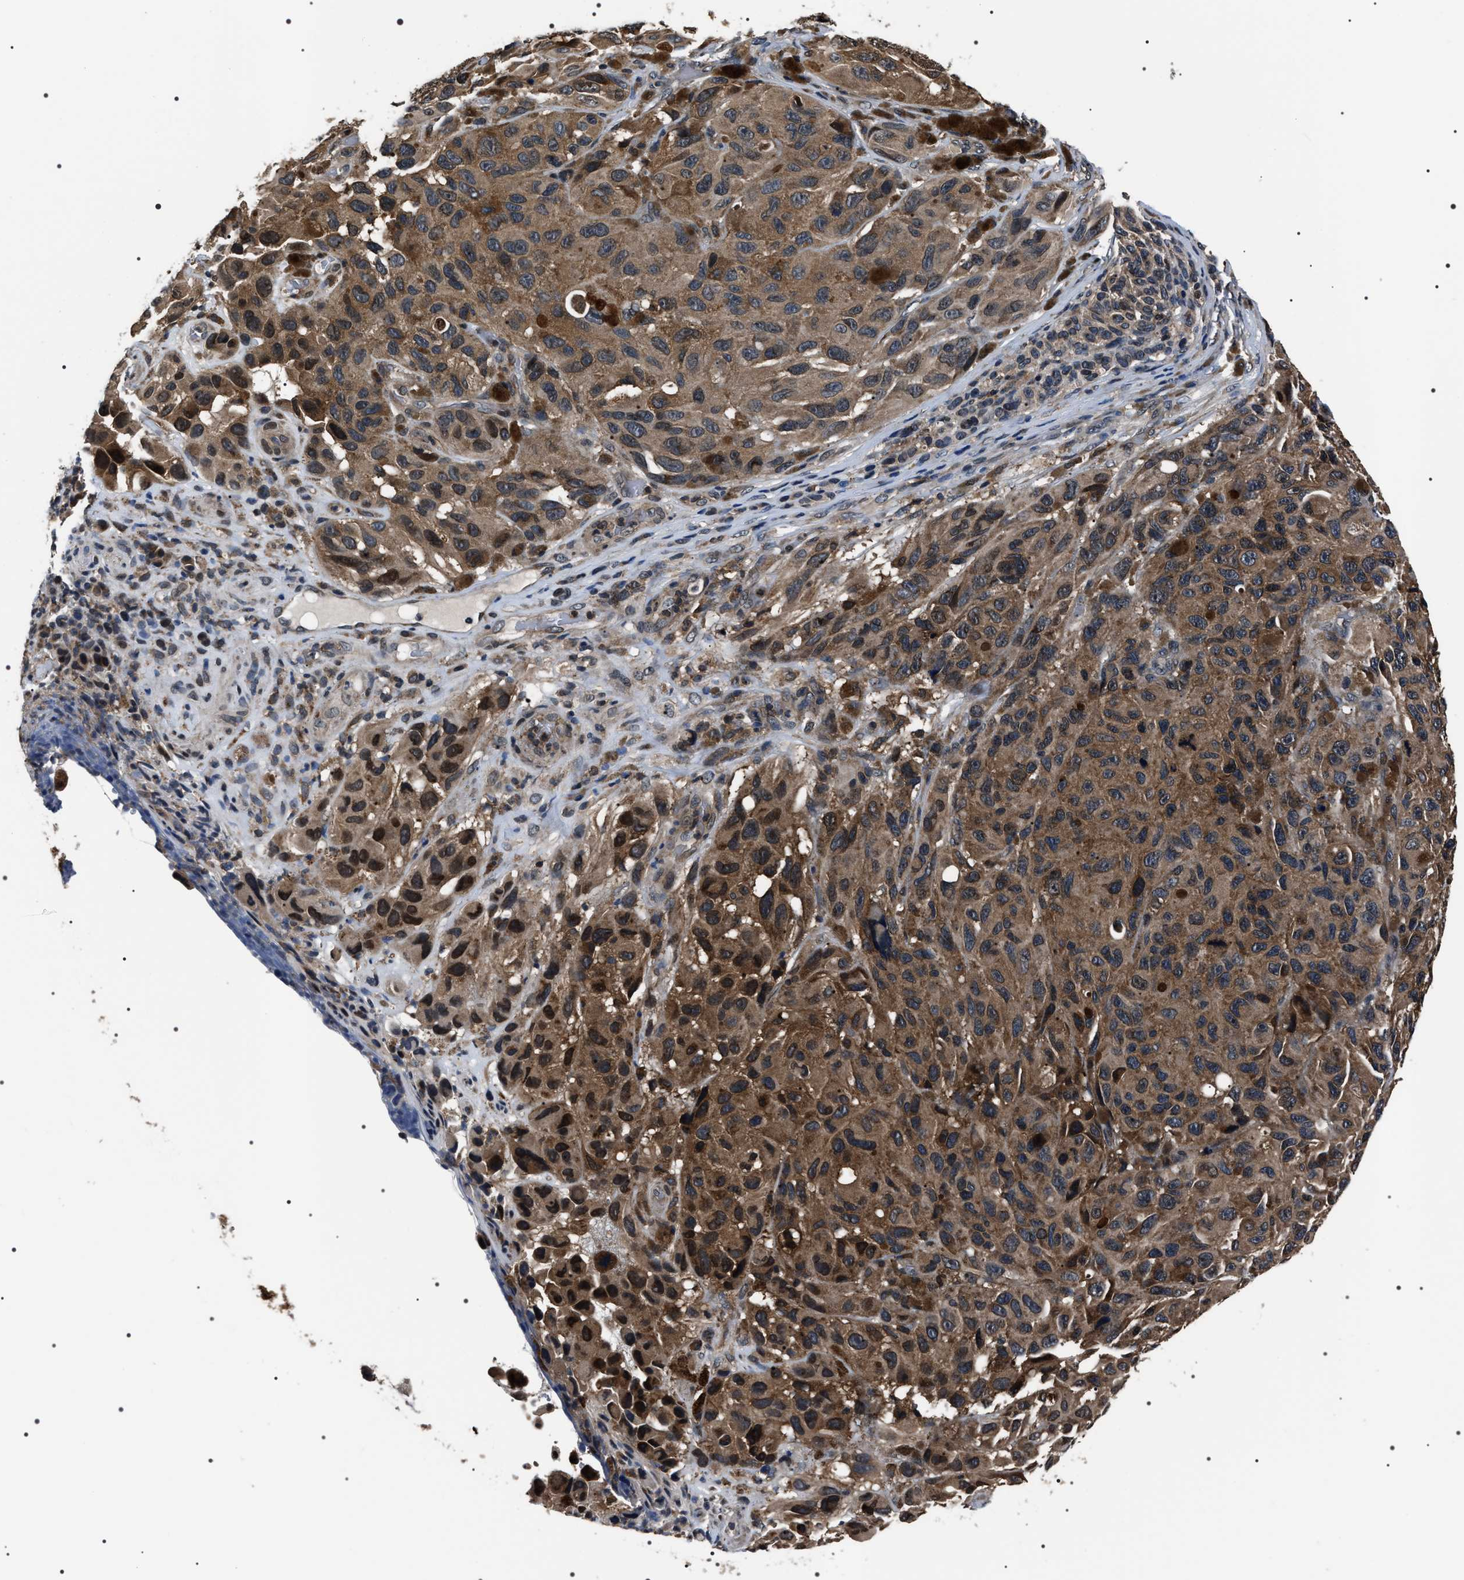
{"staining": {"intensity": "moderate", "quantity": ">75%", "location": "cytoplasmic/membranous"}, "tissue": "melanoma", "cell_type": "Tumor cells", "image_type": "cancer", "snomed": [{"axis": "morphology", "description": "Malignant melanoma, NOS"}, {"axis": "topography", "description": "Skin"}], "caption": "This image demonstrates IHC staining of human melanoma, with medium moderate cytoplasmic/membranous expression in approximately >75% of tumor cells.", "gene": "SIPA1", "patient": {"sex": "female", "age": 73}}